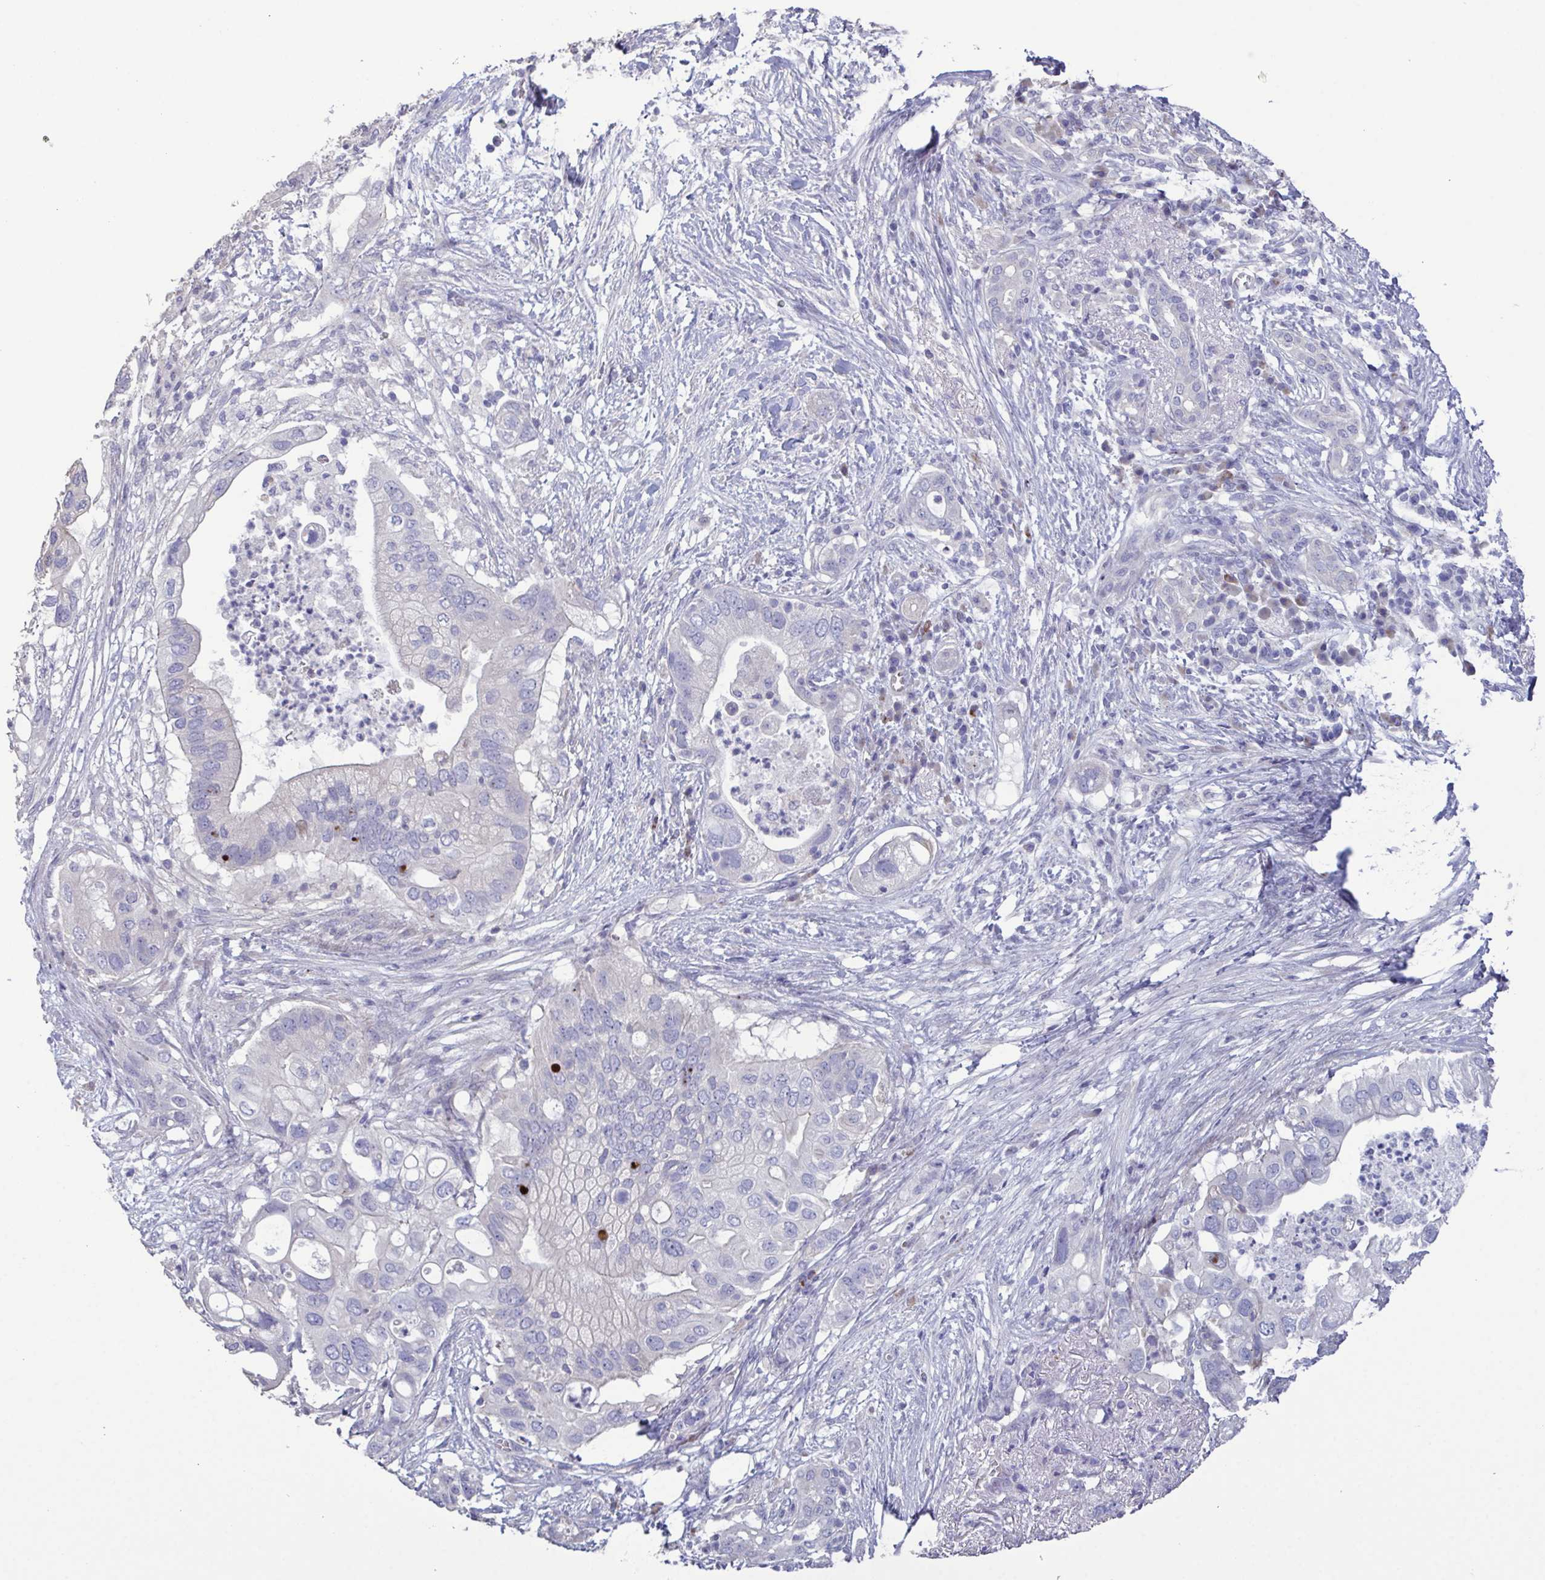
{"staining": {"intensity": "negative", "quantity": "none", "location": "none"}, "tissue": "pancreatic cancer", "cell_type": "Tumor cells", "image_type": "cancer", "snomed": [{"axis": "morphology", "description": "Adenocarcinoma, NOS"}, {"axis": "topography", "description": "Pancreas"}], "caption": "This is a photomicrograph of IHC staining of pancreatic cancer (adenocarcinoma), which shows no expression in tumor cells. Brightfield microscopy of IHC stained with DAB (3,3'-diaminobenzidine) (brown) and hematoxylin (blue), captured at high magnification.", "gene": "GLDC", "patient": {"sex": "female", "age": 72}}